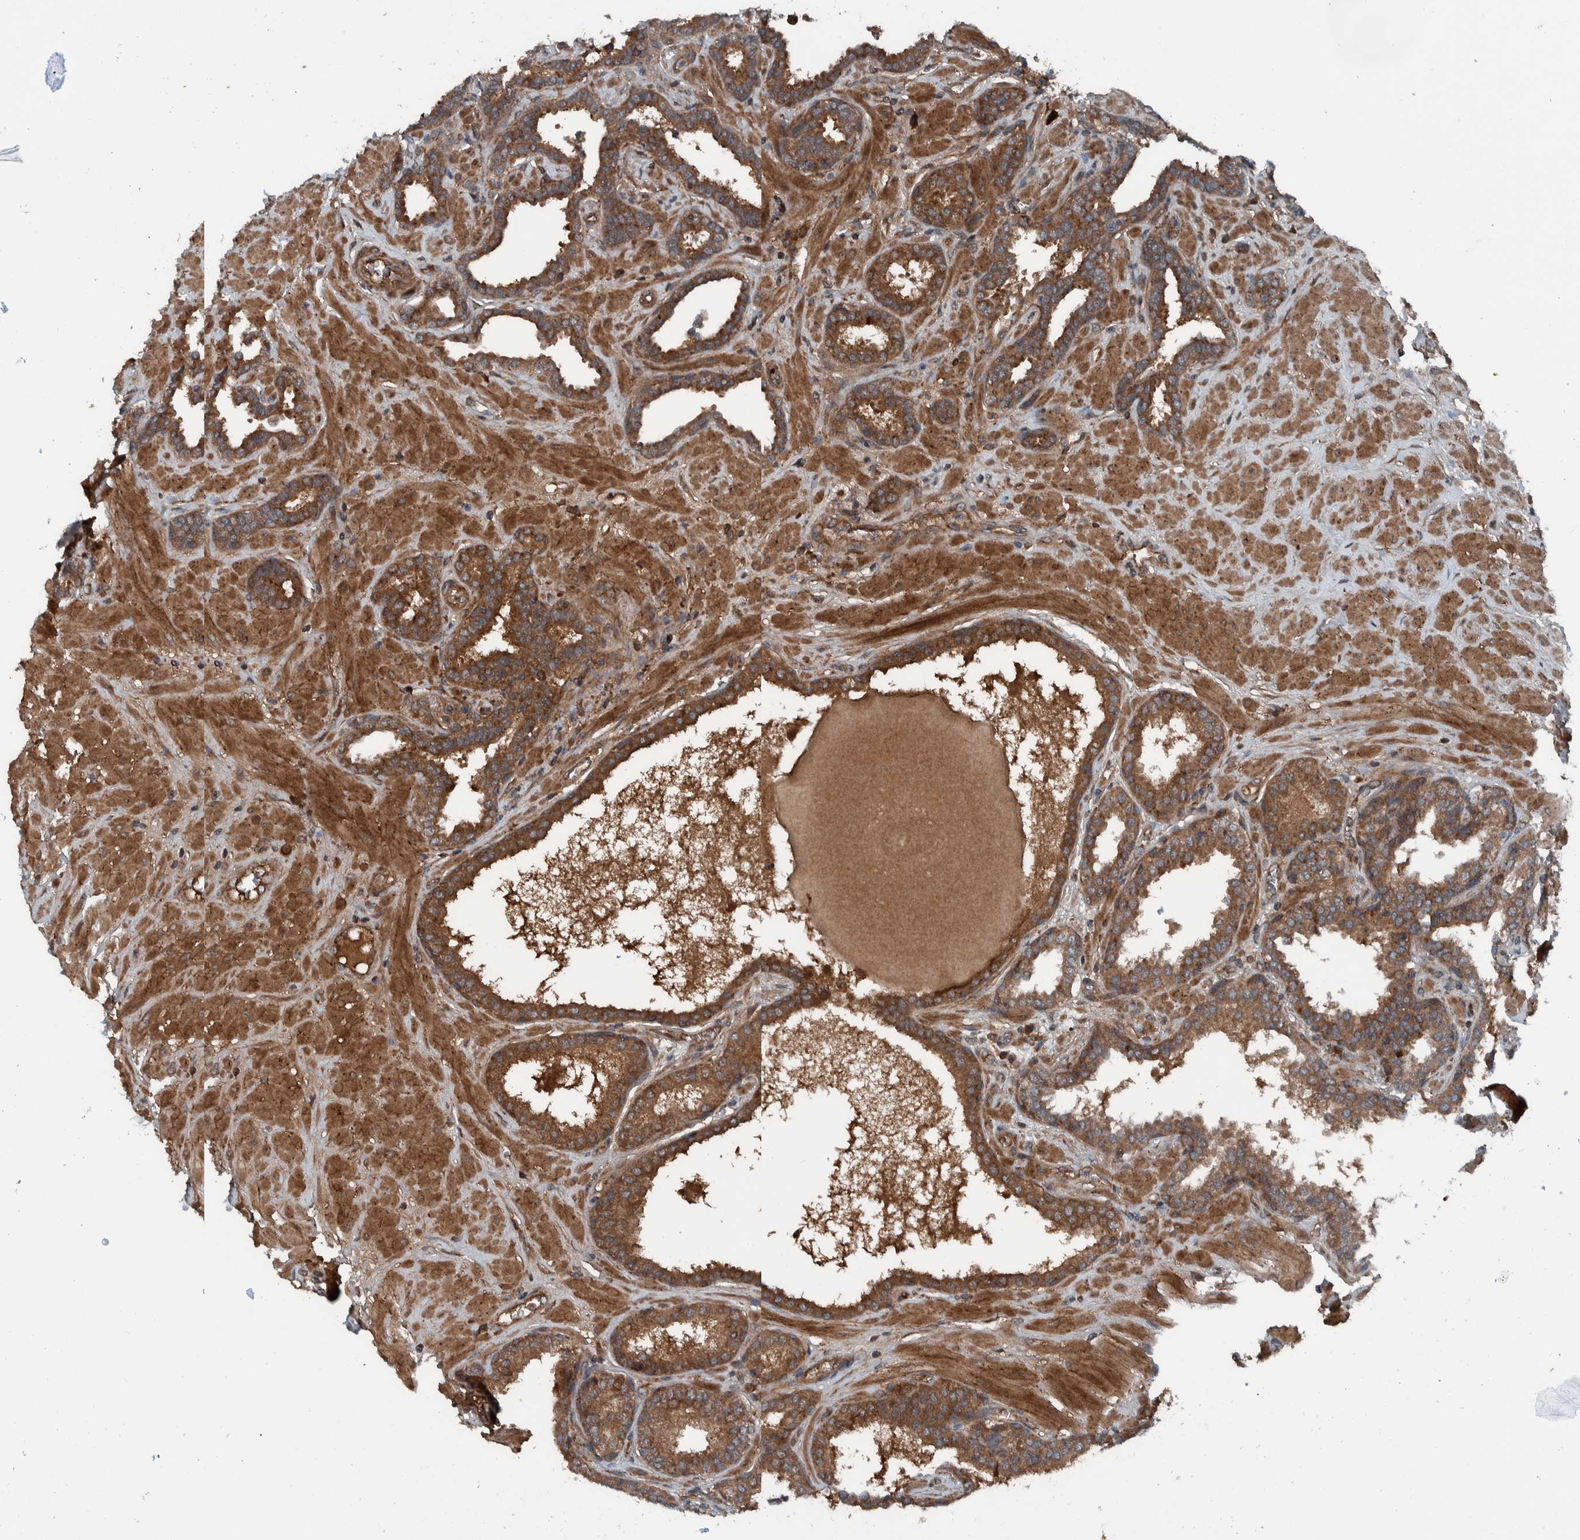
{"staining": {"intensity": "strong", "quantity": ">75%", "location": "cytoplasmic/membranous"}, "tissue": "prostate", "cell_type": "Glandular cells", "image_type": "normal", "snomed": [{"axis": "morphology", "description": "Normal tissue, NOS"}, {"axis": "topography", "description": "Prostate"}], "caption": "Immunohistochemistry photomicrograph of normal human prostate stained for a protein (brown), which demonstrates high levels of strong cytoplasmic/membranous expression in about >75% of glandular cells.", "gene": "CUEDC1", "patient": {"sex": "male", "age": 51}}